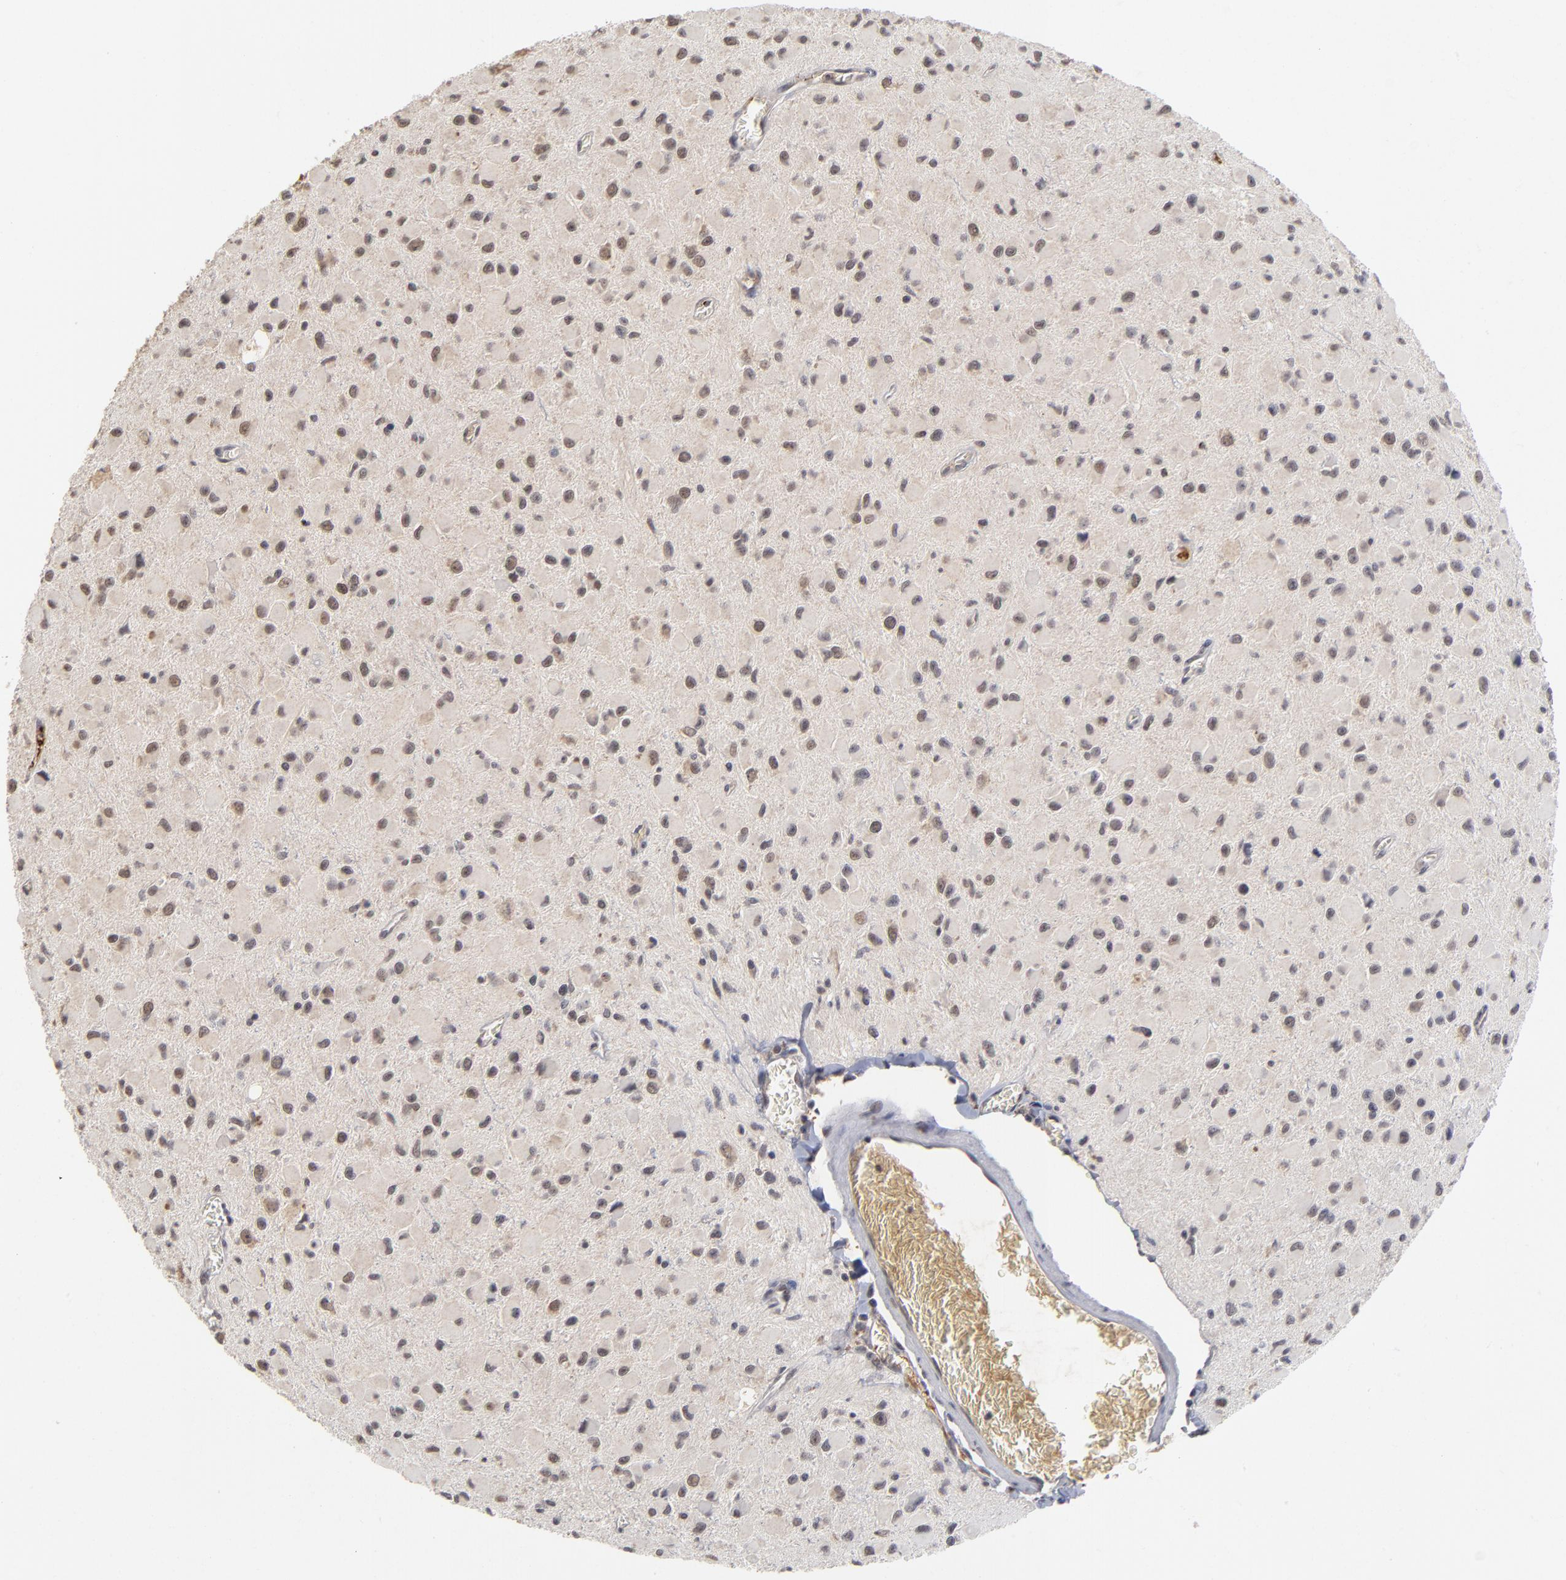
{"staining": {"intensity": "moderate", "quantity": "<25%", "location": "nuclear"}, "tissue": "glioma", "cell_type": "Tumor cells", "image_type": "cancer", "snomed": [{"axis": "morphology", "description": "Glioma, malignant, Low grade"}, {"axis": "topography", "description": "Brain"}], "caption": "Malignant glioma (low-grade) tissue demonstrates moderate nuclear positivity in approximately <25% of tumor cells, visualized by immunohistochemistry.", "gene": "WSB1", "patient": {"sex": "male", "age": 42}}